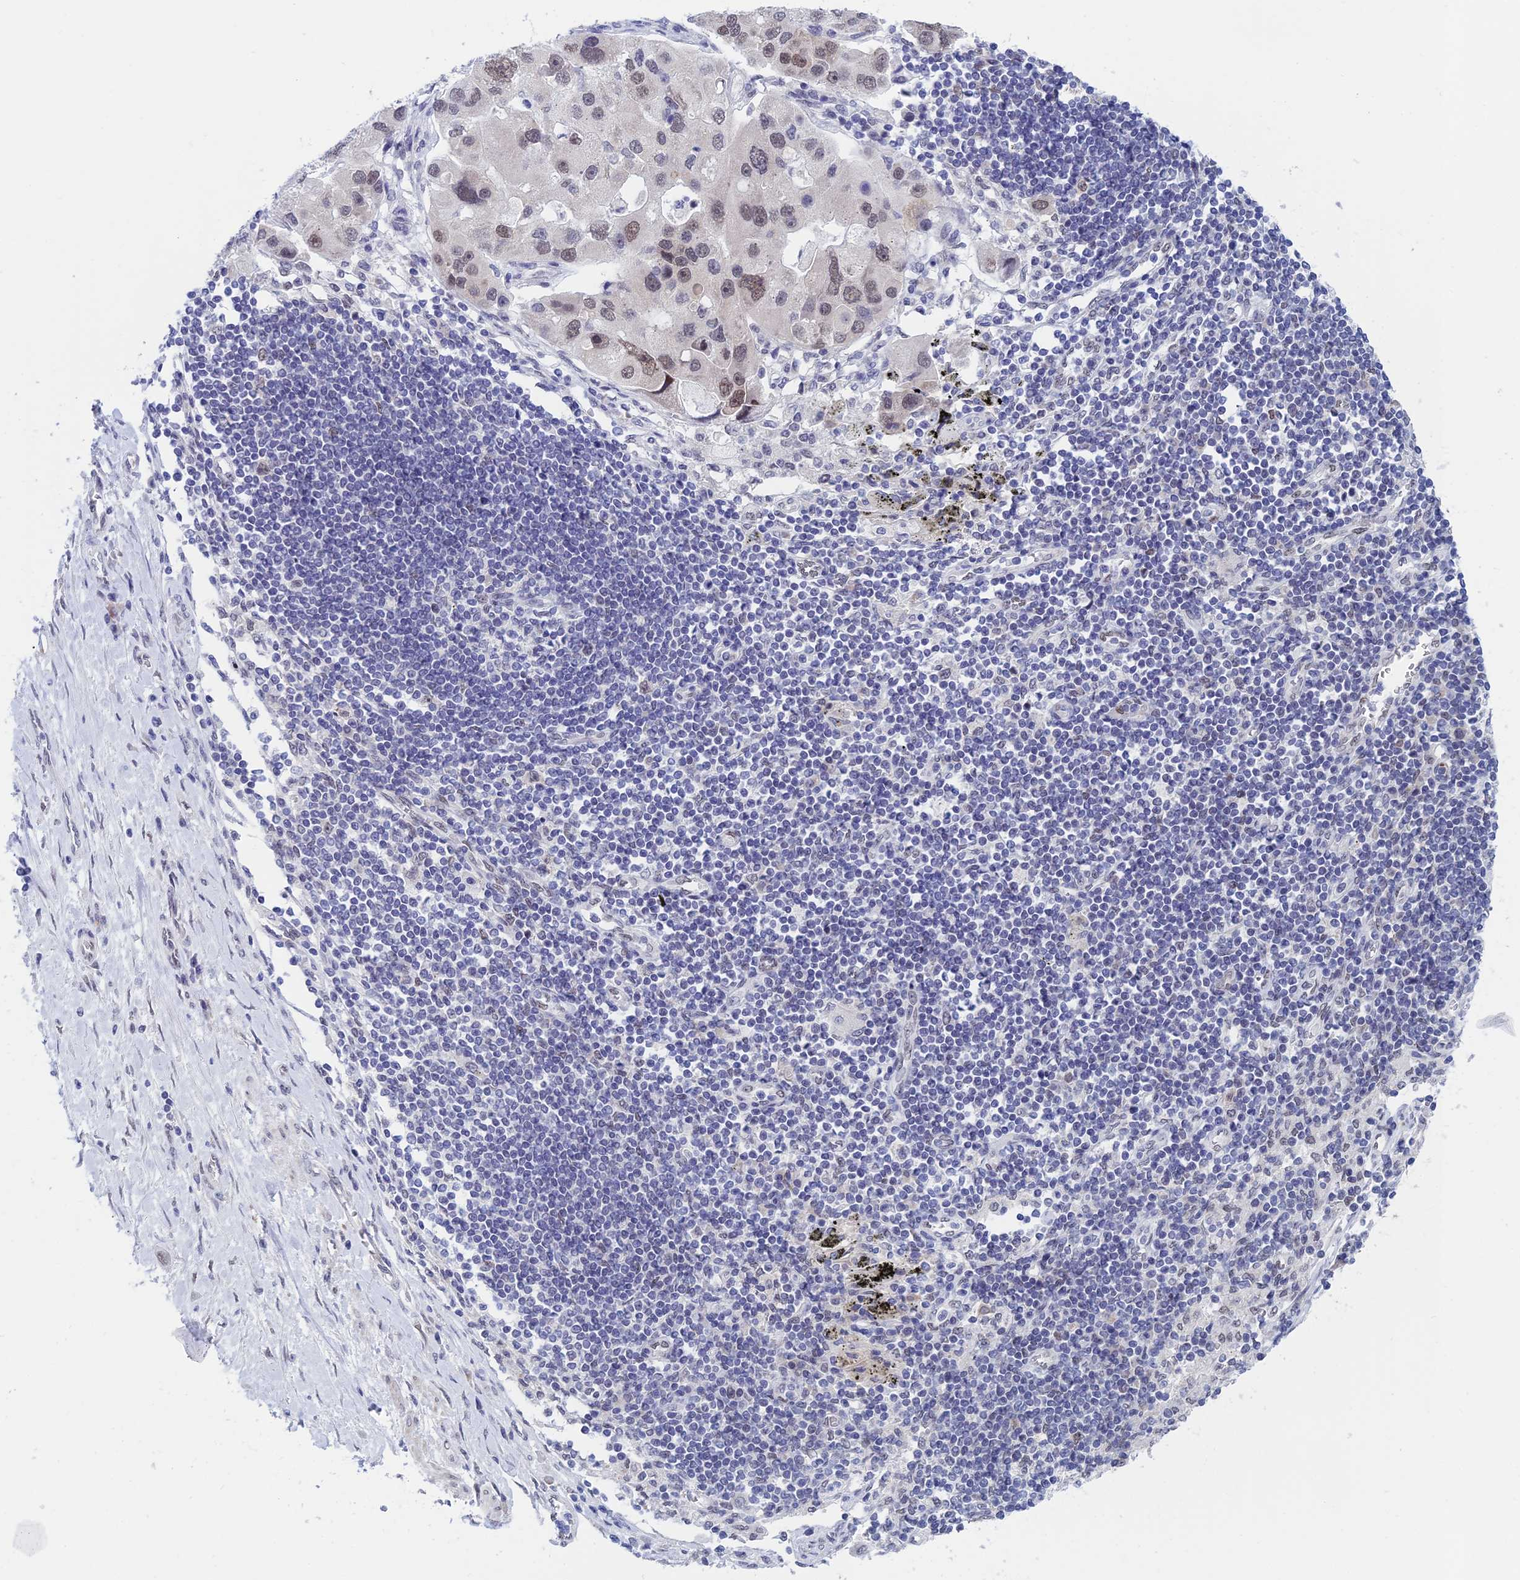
{"staining": {"intensity": "weak", "quantity": ">75%", "location": "nuclear"}, "tissue": "lung cancer", "cell_type": "Tumor cells", "image_type": "cancer", "snomed": [{"axis": "morphology", "description": "Adenocarcinoma, NOS"}, {"axis": "topography", "description": "Lung"}], "caption": "A high-resolution micrograph shows immunohistochemistry (IHC) staining of adenocarcinoma (lung), which exhibits weak nuclear staining in approximately >75% of tumor cells.", "gene": "NABP2", "patient": {"sex": "female", "age": 54}}